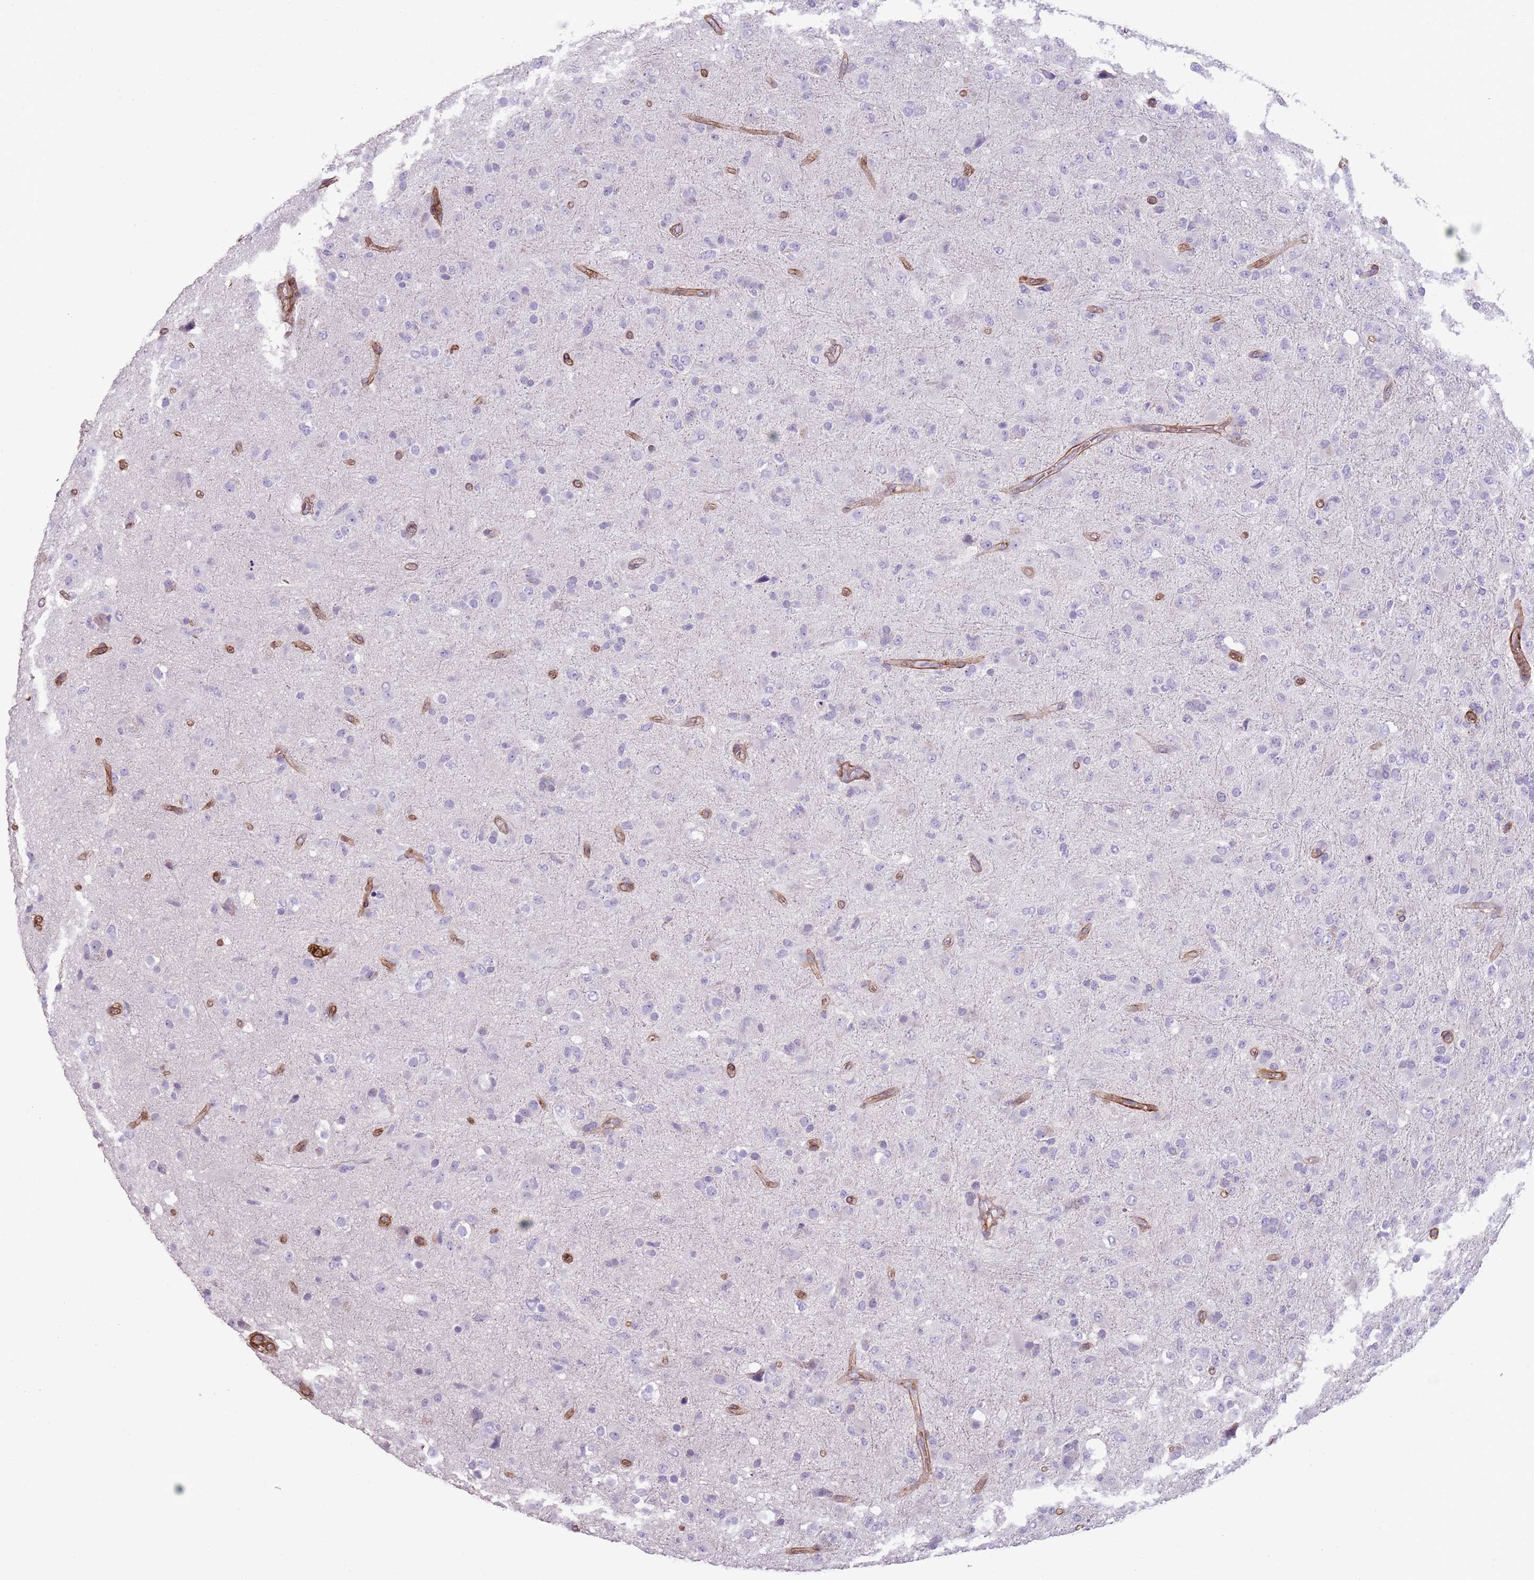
{"staining": {"intensity": "negative", "quantity": "none", "location": "none"}, "tissue": "glioma", "cell_type": "Tumor cells", "image_type": "cancer", "snomed": [{"axis": "morphology", "description": "Glioma, malignant, Low grade"}, {"axis": "topography", "description": "Brain"}], "caption": "This is an IHC micrograph of human malignant low-grade glioma. There is no expression in tumor cells.", "gene": "TINAGL1", "patient": {"sex": "male", "age": 65}}